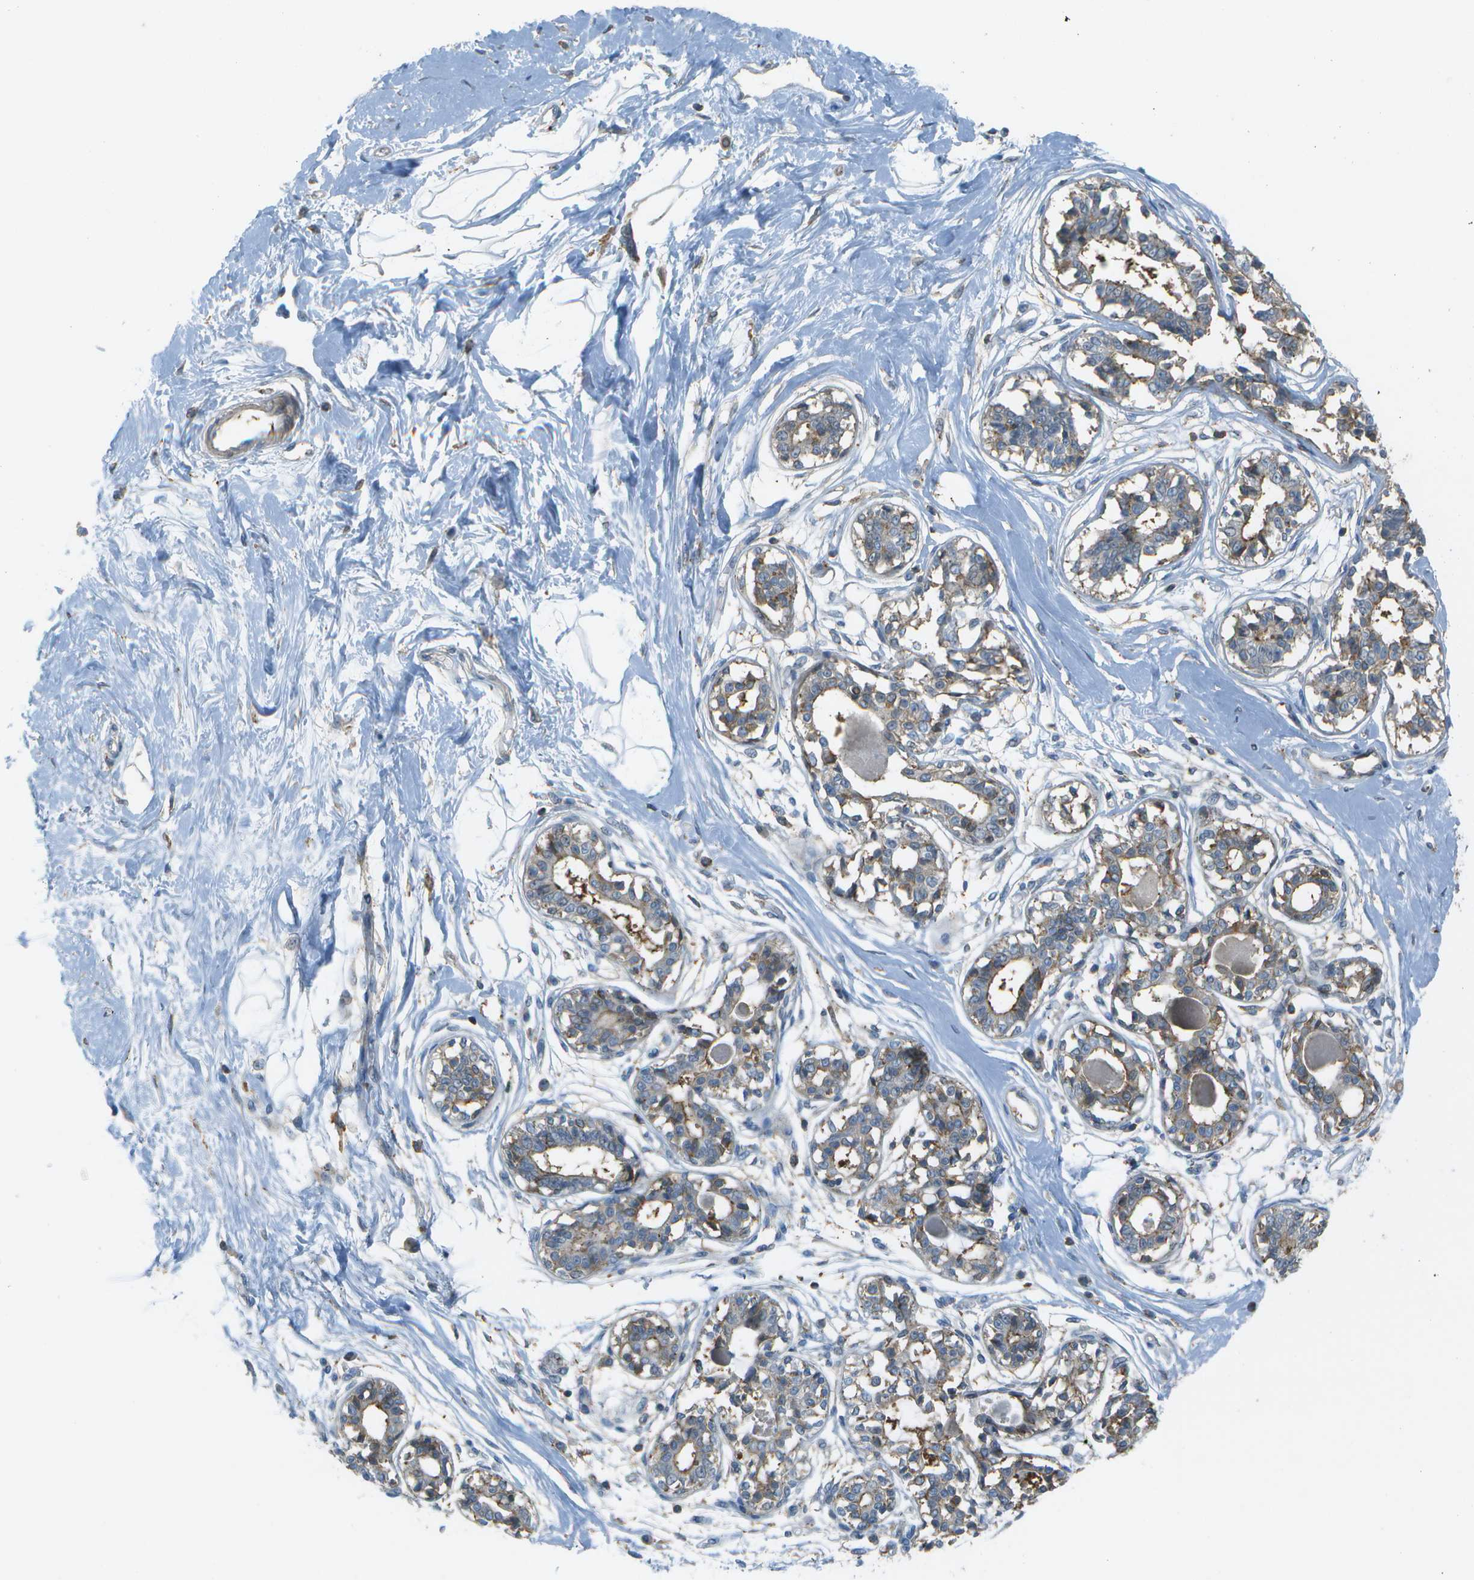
{"staining": {"intensity": "negative", "quantity": "none", "location": "none"}, "tissue": "breast", "cell_type": "Adipocytes", "image_type": "normal", "snomed": [{"axis": "morphology", "description": "Normal tissue, NOS"}, {"axis": "topography", "description": "Breast"}], "caption": "Immunohistochemical staining of benign breast exhibits no significant positivity in adipocytes.", "gene": "LRRC66", "patient": {"sex": "female", "age": 45}}